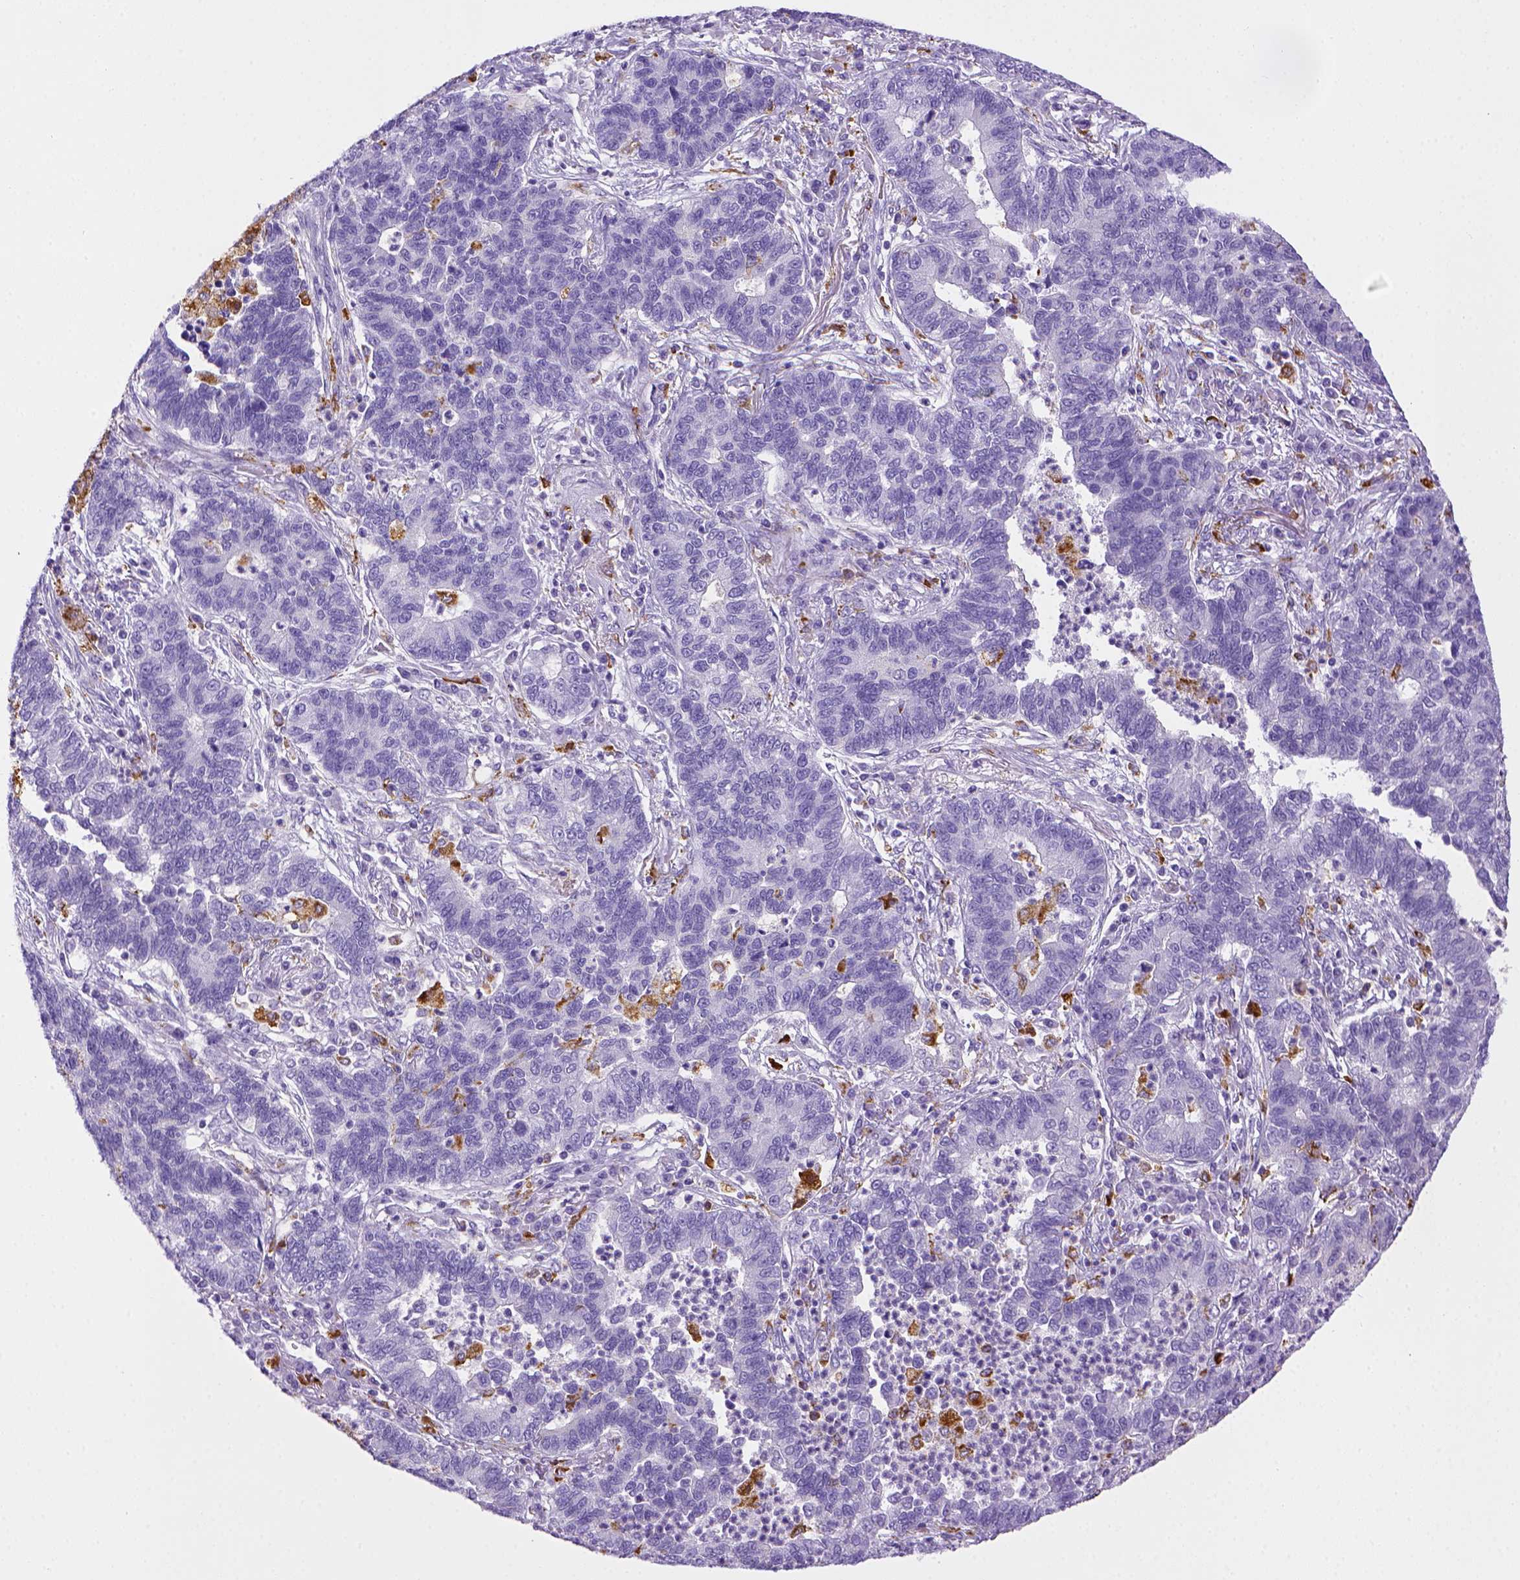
{"staining": {"intensity": "negative", "quantity": "none", "location": "none"}, "tissue": "lung cancer", "cell_type": "Tumor cells", "image_type": "cancer", "snomed": [{"axis": "morphology", "description": "Adenocarcinoma, NOS"}, {"axis": "topography", "description": "Lung"}], "caption": "Tumor cells are negative for brown protein staining in adenocarcinoma (lung).", "gene": "CD68", "patient": {"sex": "female", "age": 57}}